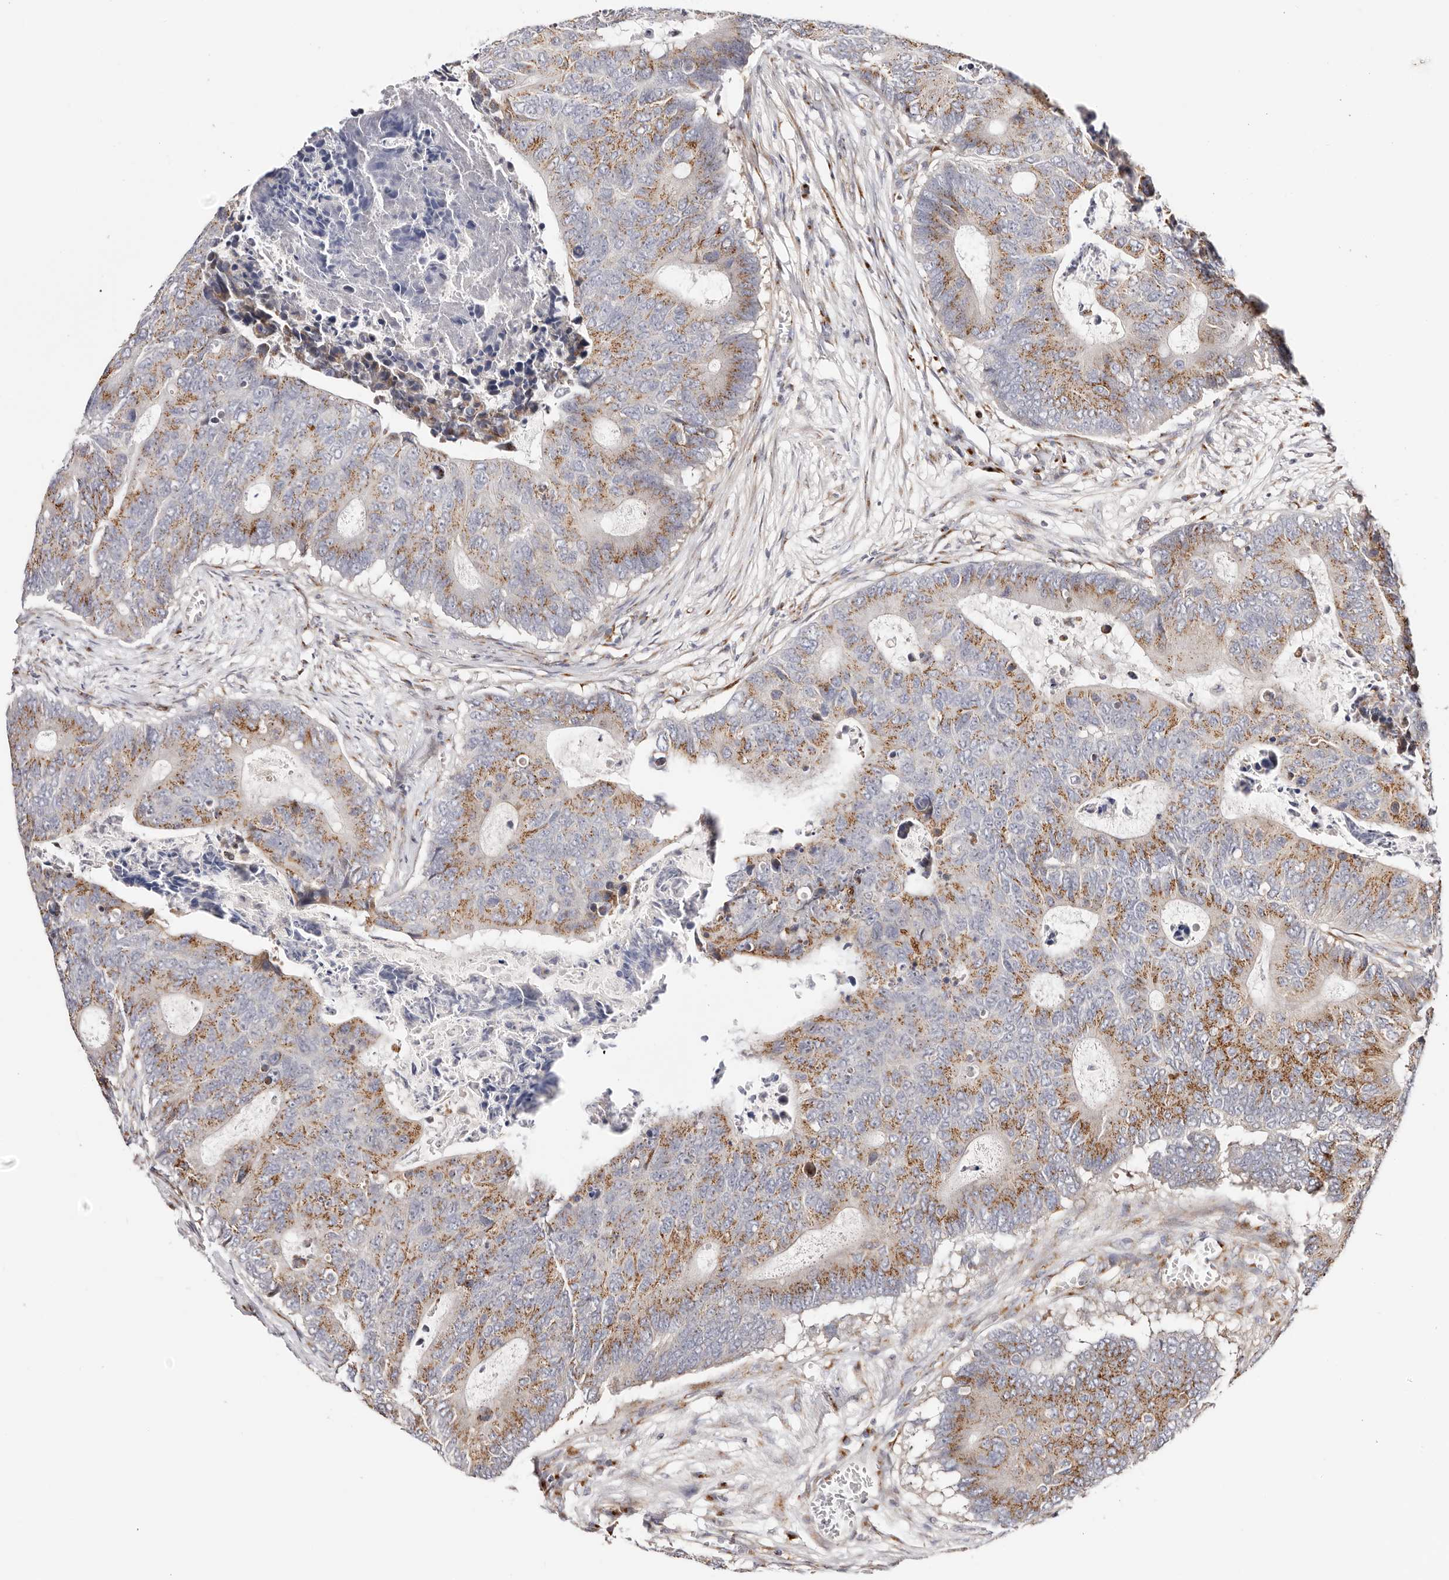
{"staining": {"intensity": "moderate", "quantity": "25%-75%", "location": "cytoplasmic/membranous"}, "tissue": "colorectal cancer", "cell_type": "Tumor cells", "image_type": "cancer", "snomed": [{"axis": "morphology", "description": "Adenocarcinoma, NOS"}, {"axis": "topography", "description": "Colon"}], "caption": "Immunohistochemistry image of neoplastic tissue: human colorectal cancer (adenocarcinoma) stained using IHC exhibits medium levels of moderate protein expression localized specifically in the cytoplasmic/membranous of tumor cells, appearing as a cytoplasmic/membranous brown color.", "gene": "MAPK6", "patient": {"sex": "male", "age": 87}}